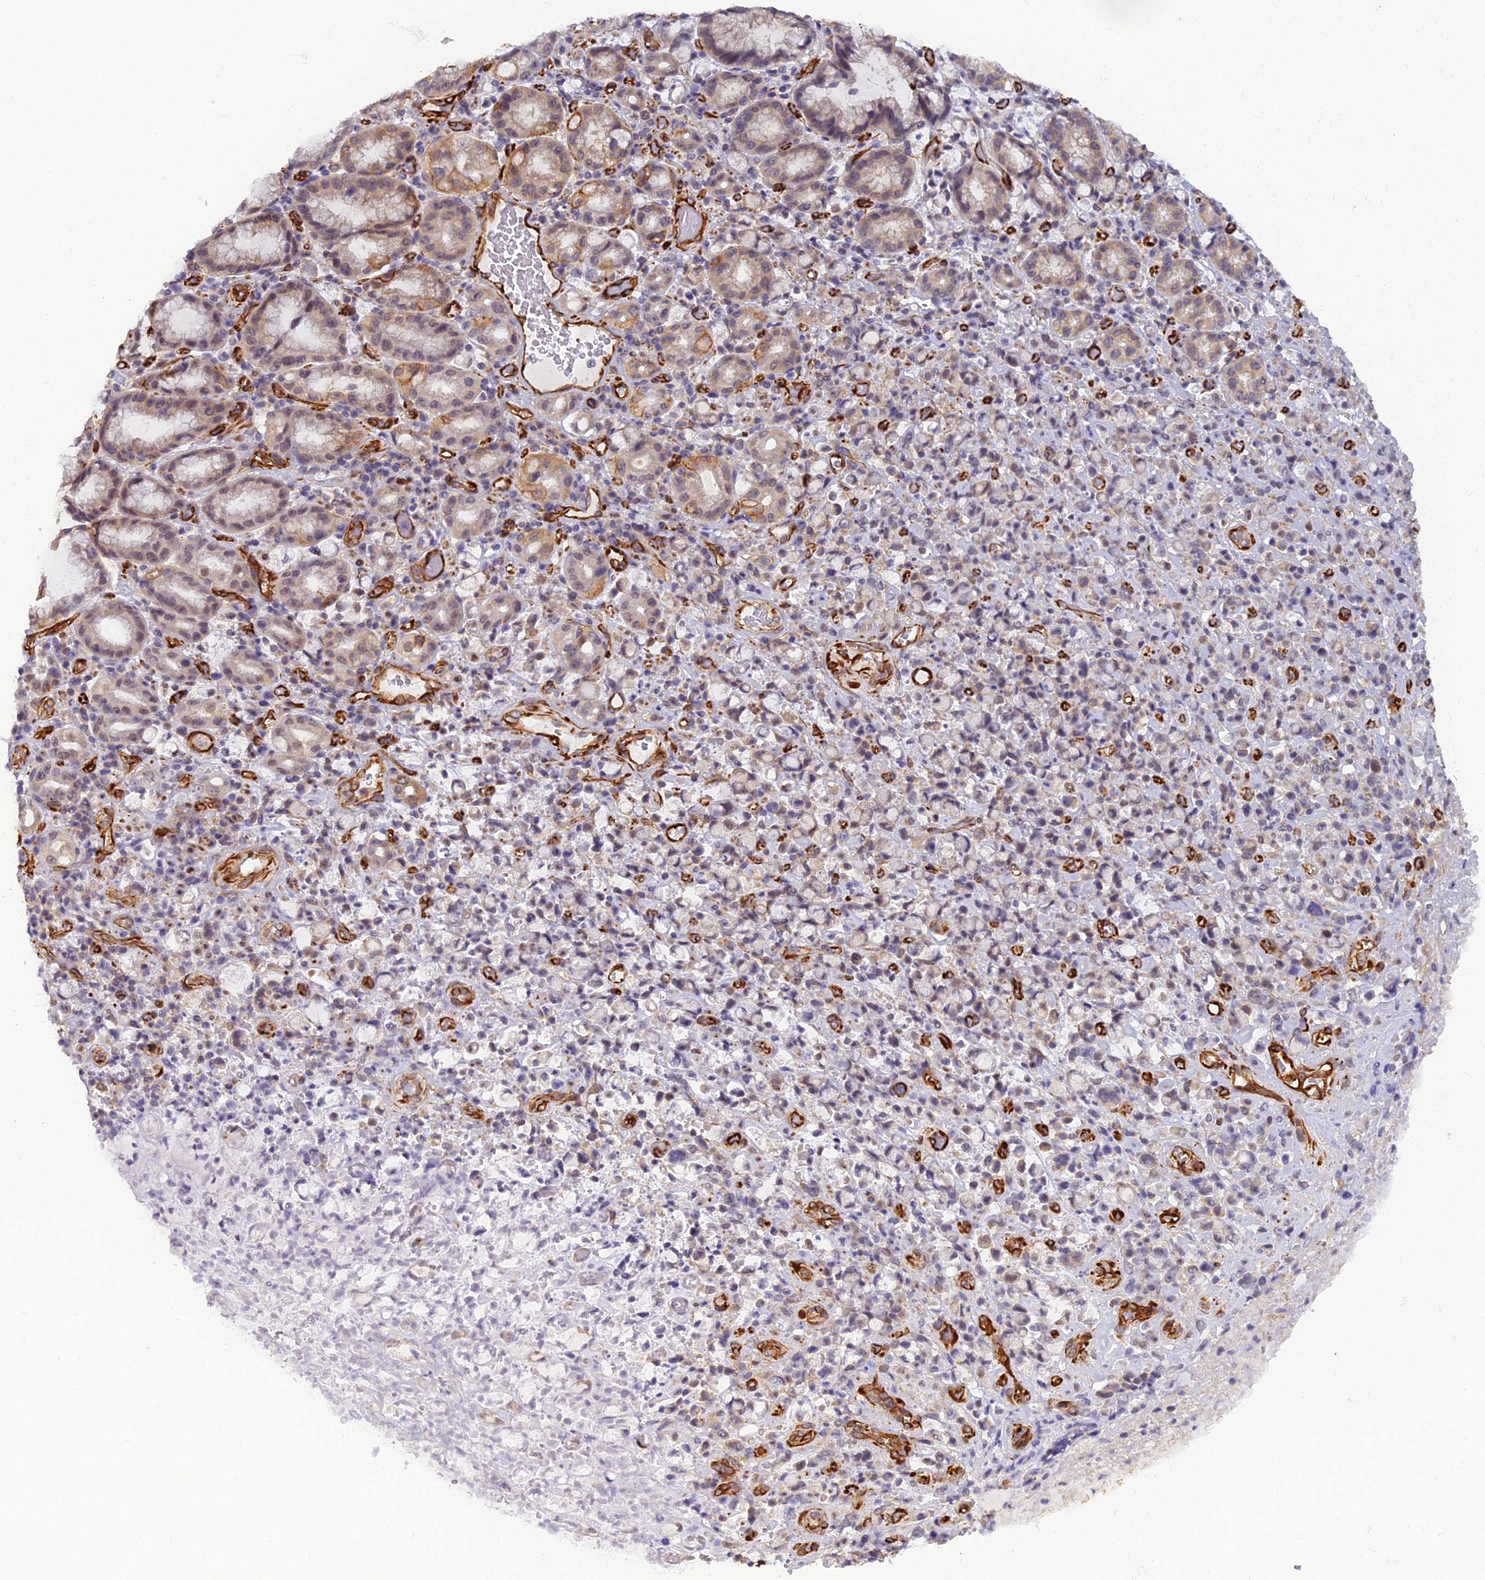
{"staining": {"intensity": "weak", "quantity": "25%-75%", "location": "cytoplasmic/membranous,nuclear"}, "tissue": "stomach cancer", "cell_type": "Tumor cells", "image_type": "cancer", "snomed": [{"axis": "morphology", "description": "Normal tissue, NOS"}, {"axis": "morphology", "description": "Adenocarcinoma, NOS"}, {"axis": "topography", "description": "Stomach"}], "caption": "High-power microscopy captured an immunohistochemistry (IHC) micrograph of stomach cancer (adenocarcinoma), revealing weak cytoplasmic/membranous and nuclear positivity in about 25%-75% of tumor cells. (DAB (3,3'-diaminobenzidine) IHC, brown staining for protein, blue staining for nuclei).", "gene": "RGL3", "patient": {"sex": "female", "age": 79}}